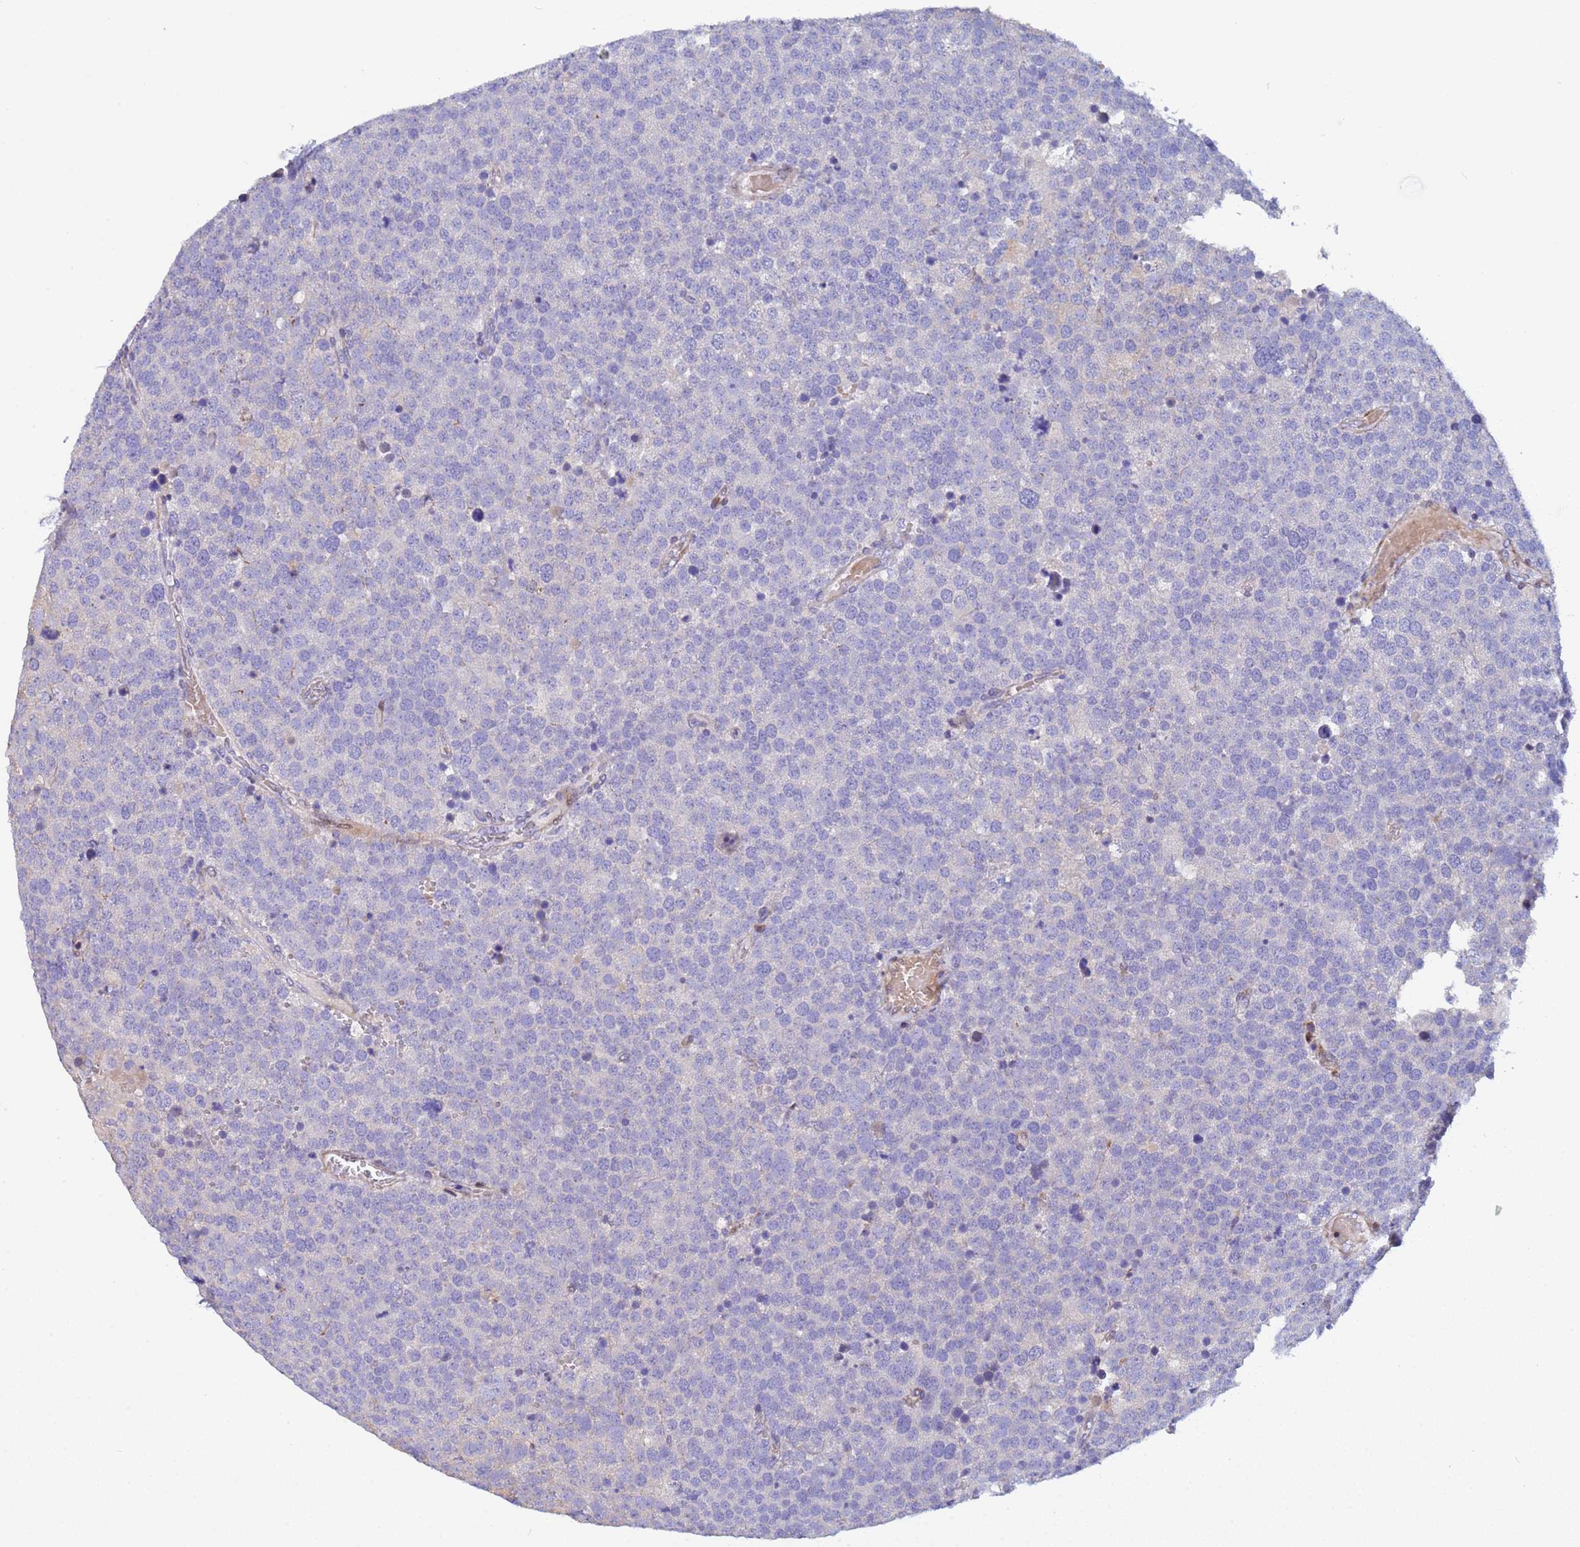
{"staining": {"intensity": "negative", "quantity": "none", "location": "none"}, "tissue": "testis cancer", "cell_type": "Tumor cells", "image_type": "cancer", "snomed": [{"axis": "morphology", "description": "Seminoma, NOS"}, {"axis": "topography", "description": "Testis"}], "caption": "The IHC micrograph has no significant staining in tumor cells of seminoma (testis) tissue.", "gene": "PPP6R1", "patient": {"sex": "male", "age": 71}}